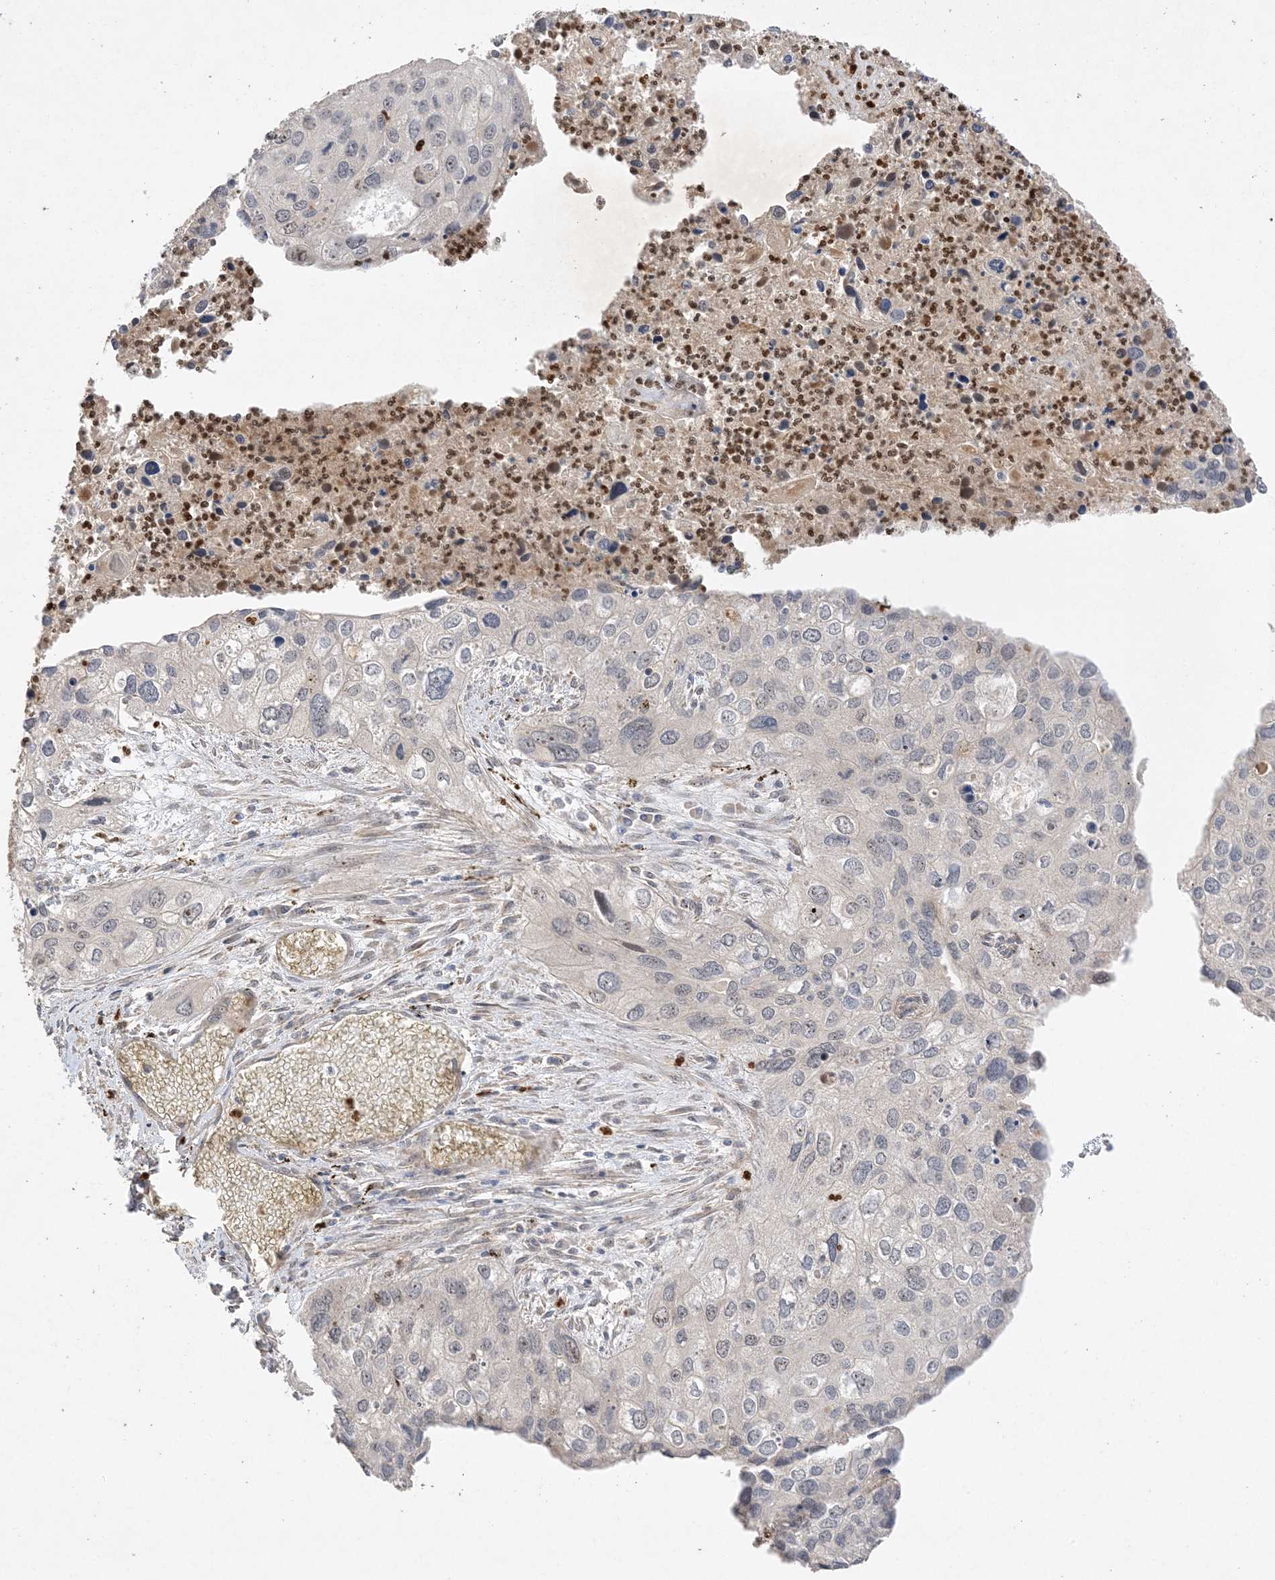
{"staining": {"intensity": "negative", "quantity": "none", "location": "none"}, "tissue": "cervical cancer", "cell_type": "Tumor cells", "image_type": "cancer", "snomed": [{"axis": "morphology", "description": "Squamous cell carcinoma, NOS"}, {"axis": "topography", "description": "Cervix"}], "caption": "High magnification brightfield microscopy of squamous cell carcinoma (cervical) stained with DAB (3,3'-diaminobenzidine) (brown) and counterstained with hematoxylin (blue): tumor cells show no significant staining.", "gene": "DDX18", "patient": {"sex": "female", "age": 55}}